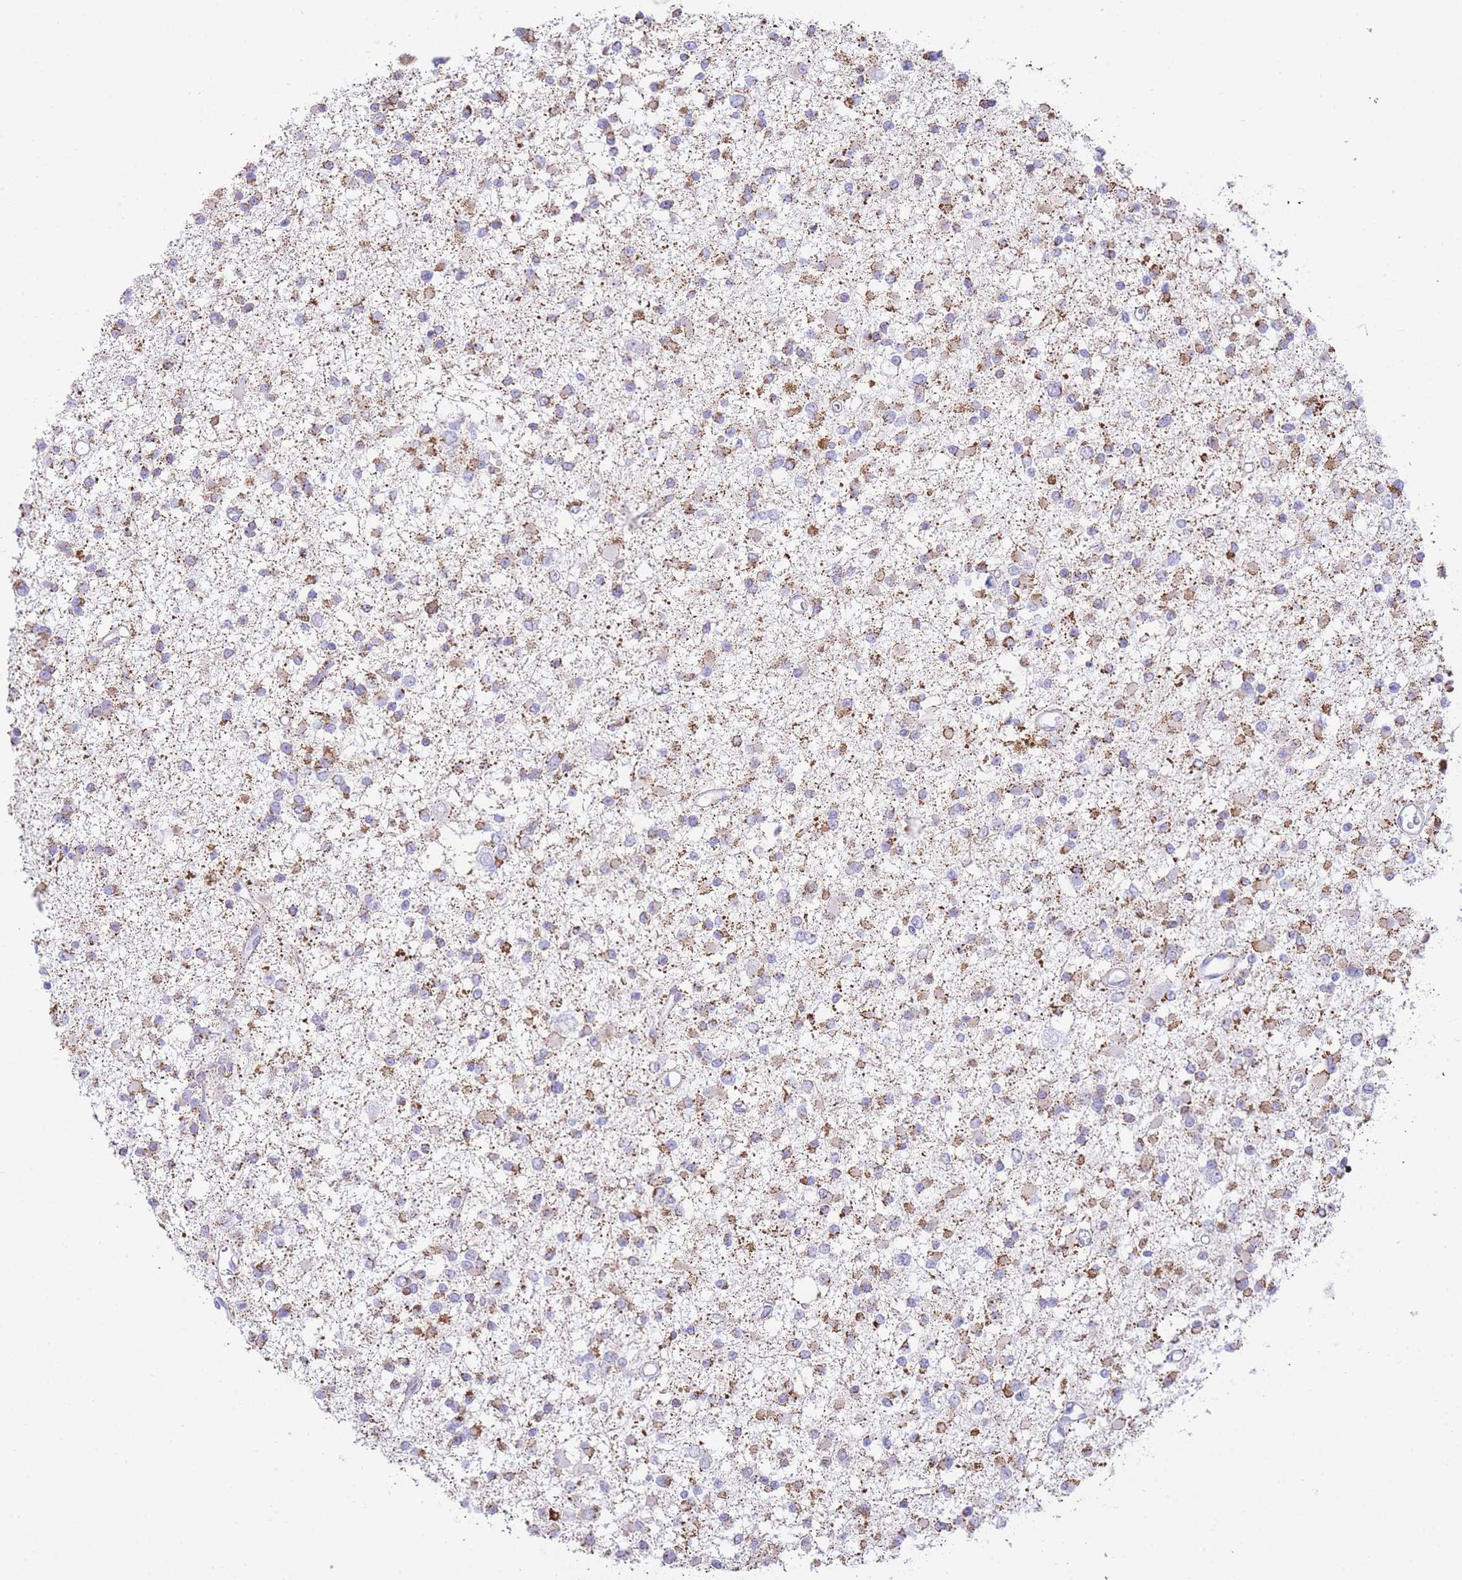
{"staining": {"intensity": "moderate", "quantity": ">75%", "location": "cytoplasmic/membranous"}, "tissue": "glioma", "cell_type": "Tumor cells", "image_type": "cancer", "snomed": [{"axis": "morphology", "description": "Glioma, malignant, Low grade"}, {"axis": "topography", "description": "Brain"}], "caption": "DAB (3,3'-diaminobenzidine) immunohistochemical staining of low-grade glioma (malignant) reveals moderate cytoplasmic/membranous protein staining in approximately >75% of tumor cells.", "gene": "ACSM4", "patient": {"sex": "female", "age": 22}}